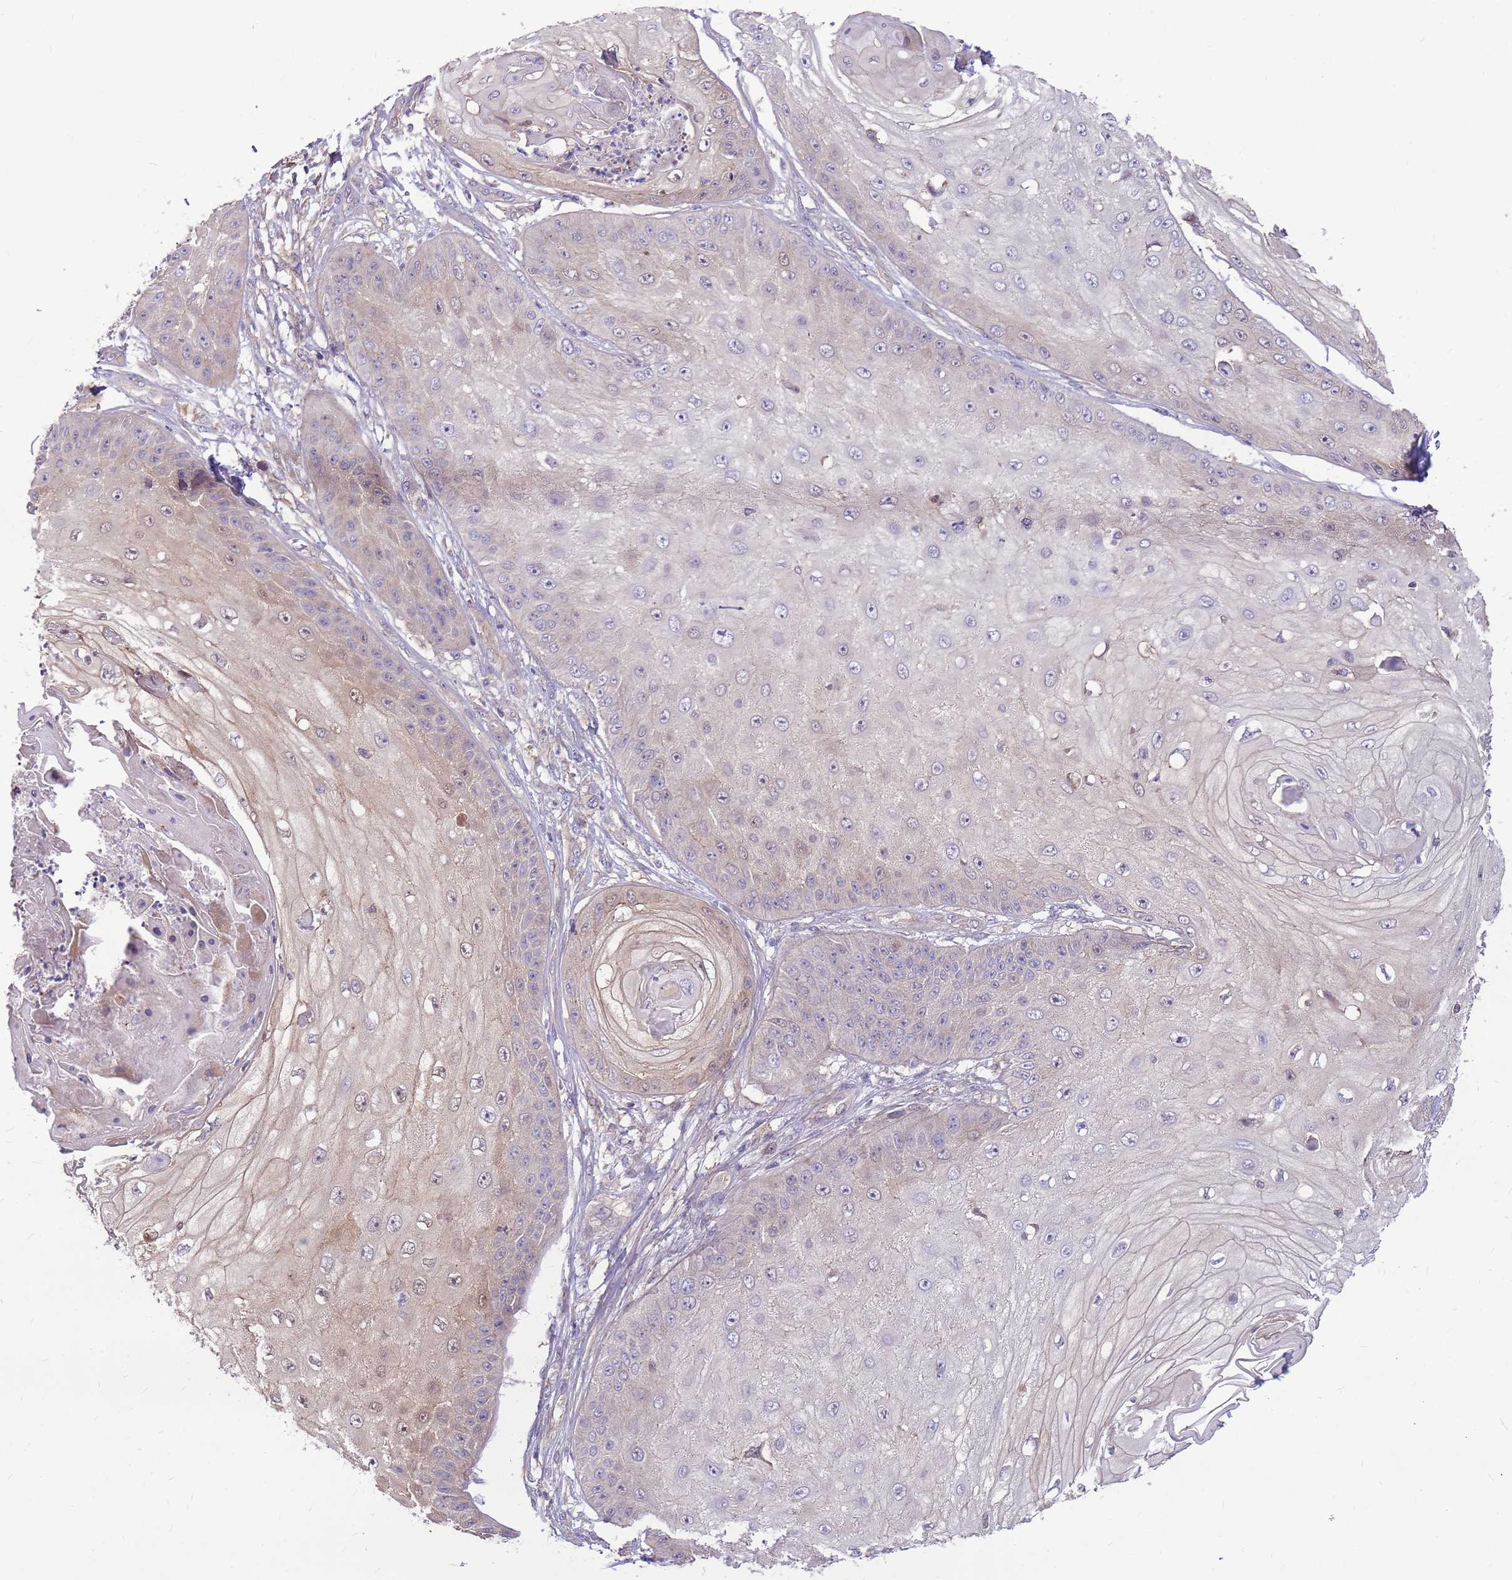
{"staining": {"intensity": "moderate", "quantity": "<25%", "location": "cytoplasmic/membranous"}, "tissue": "skin cancer", "cell_type": "Tumor cells", "image_type": "cancer", "snomed": [{"axis": "morphology", "description": "Squamous cell carcinoma, NOS"}, {"axis": "topography", "description": "Skin"}], "caption": "Moderate cytoplasmic/membranous protein expression is appreciated in about <25% of tumor cells in skin squamous cell carcinoma. (Stains: DAB in brown, nuclei in blue, Microscopy: brightfield microscopy at high magnification).", "gene": "MVD", "patient": {"sex": "male", "age": 70}}